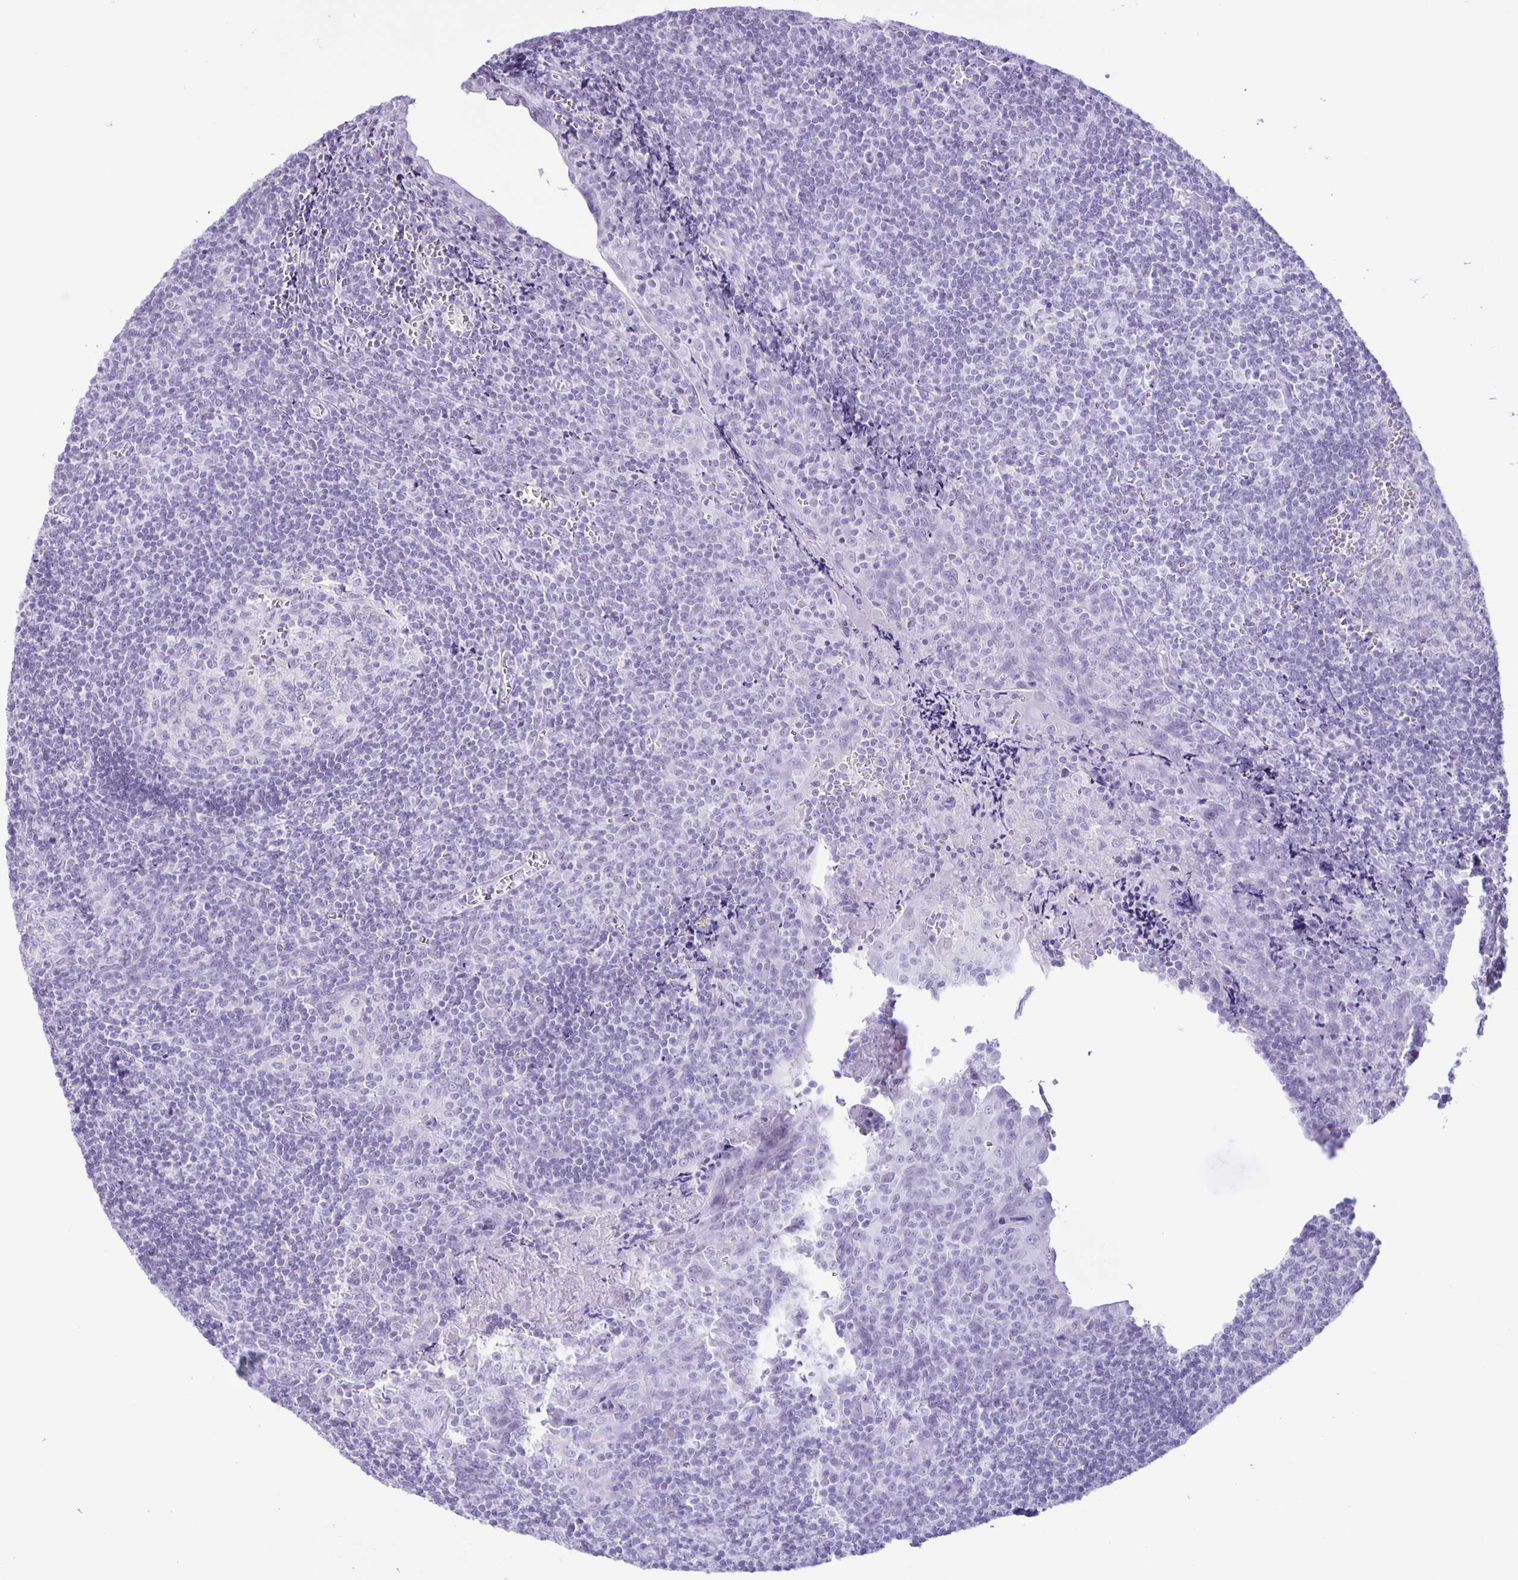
{"staining": {"intensity": "negative", "quantity": "none", "location": "none"}, "tissue": "tonsil", "cell_type": "Germinal center cells", "image_type": "normal", "snomed": [{"axis": "morphology", "description": "Normal tissue, NOS"}, {"axis": "morphology", "description": "Inflammation, NOS"}, {"axis": "topography", "description": "Tonsil"}], "caption": "This is an immunohistochemistry (IHC) photomicrograph of benign tonsil. There is no staining in germinal center cells.", "gene": "EZHIP", "patient": {"sex": "female", "age": 31}}